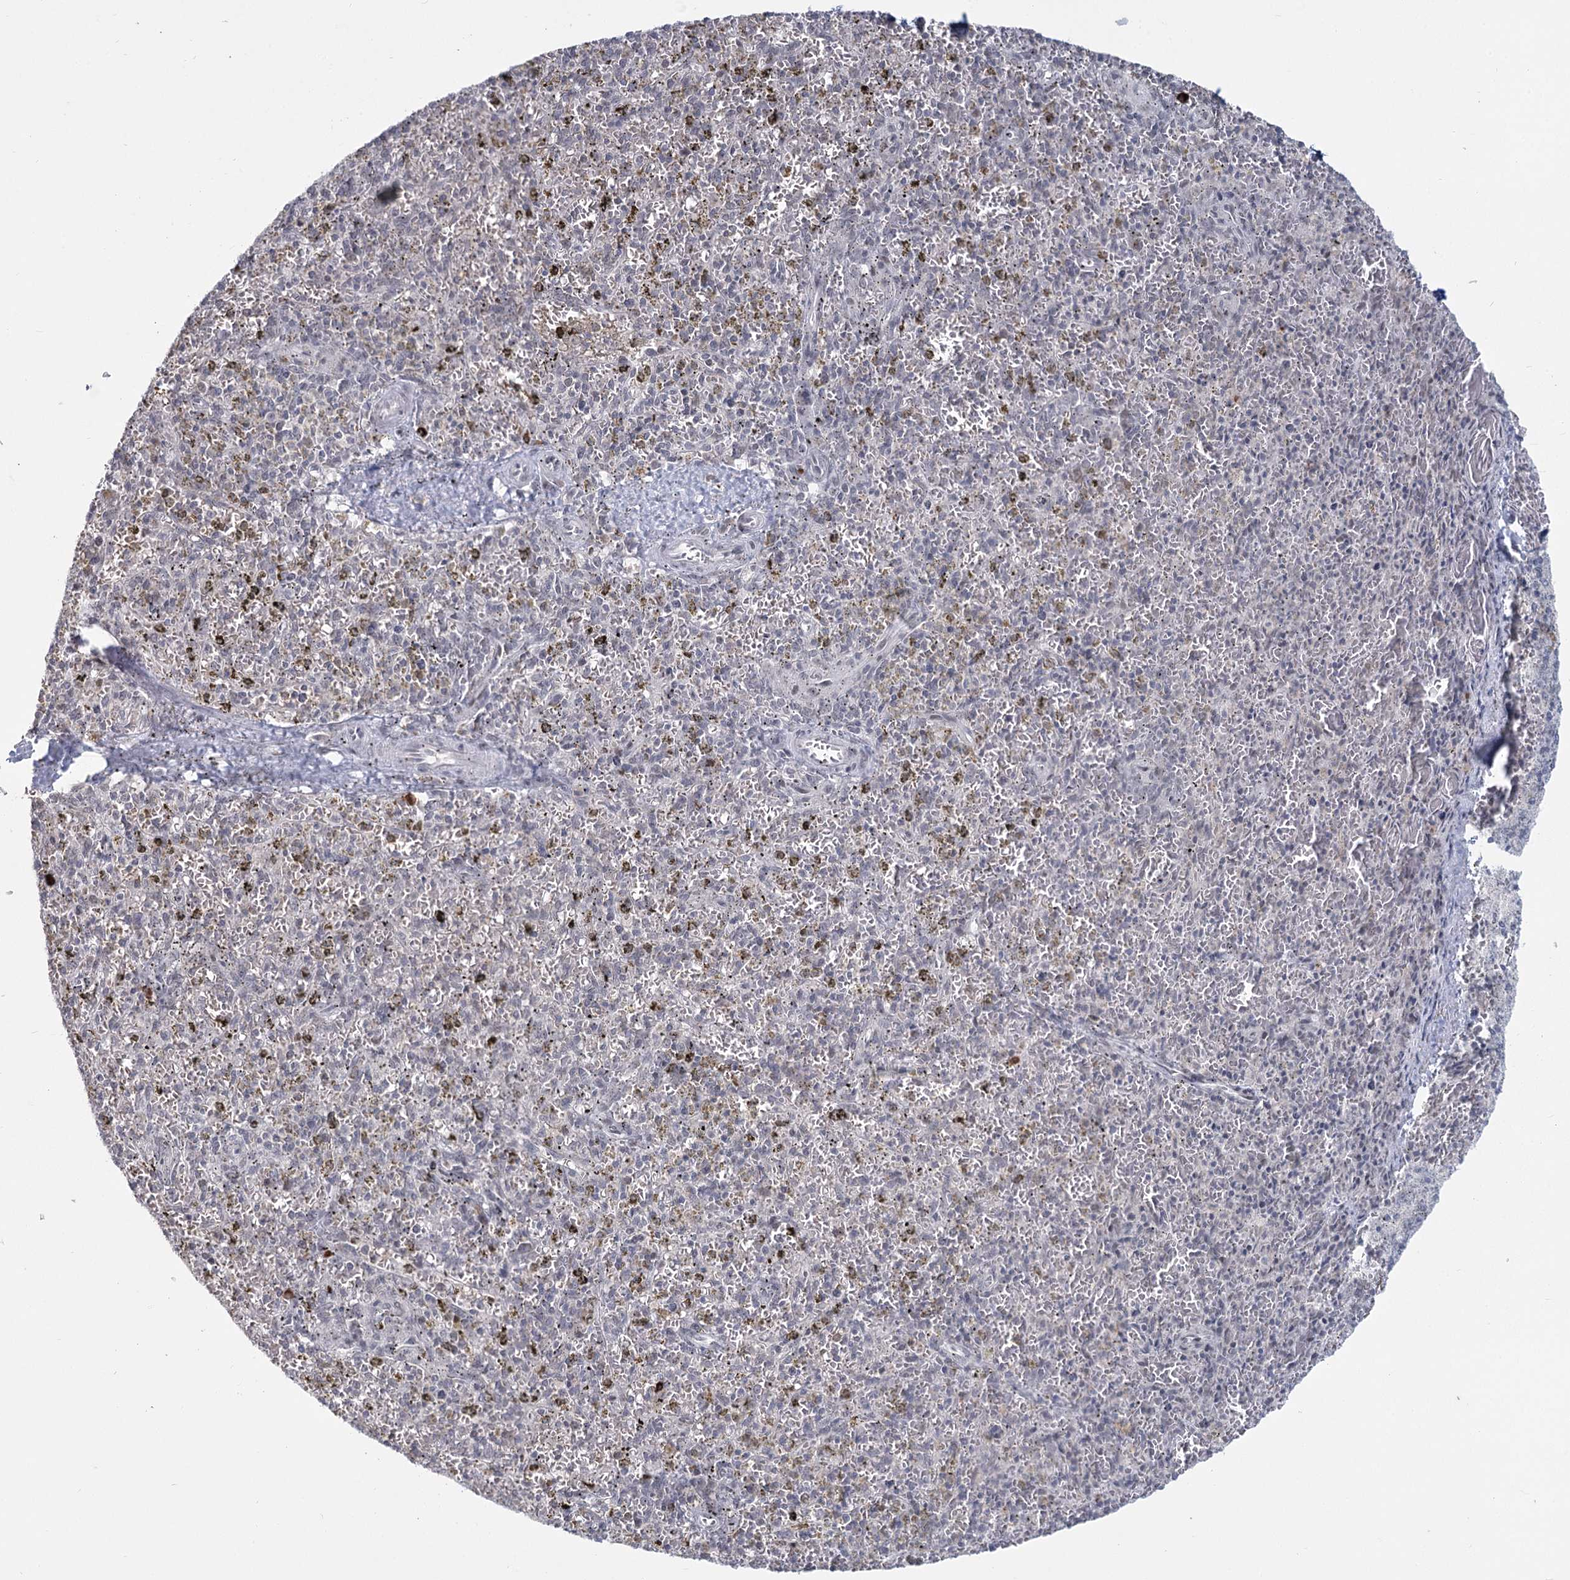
{"staining": {"intensity": "negative", "quantity": "none", "location": "none"}, "tissue": "spleen", "cell_type": "Cells in red pulp", "image_type": "normal", "snomed": [{"axis": "morphology", "description": "Normal tissue, NOS"}, {"axis": "topography", "description": "Spleen"}], "caption": "High power microscopy histopathology image of an immunohistochemistry image of benign spleen, revealing no significant staining in cells in red pulp.", "gene": "LY6G5C", "patient": {"sex": "male", "age": 72}}